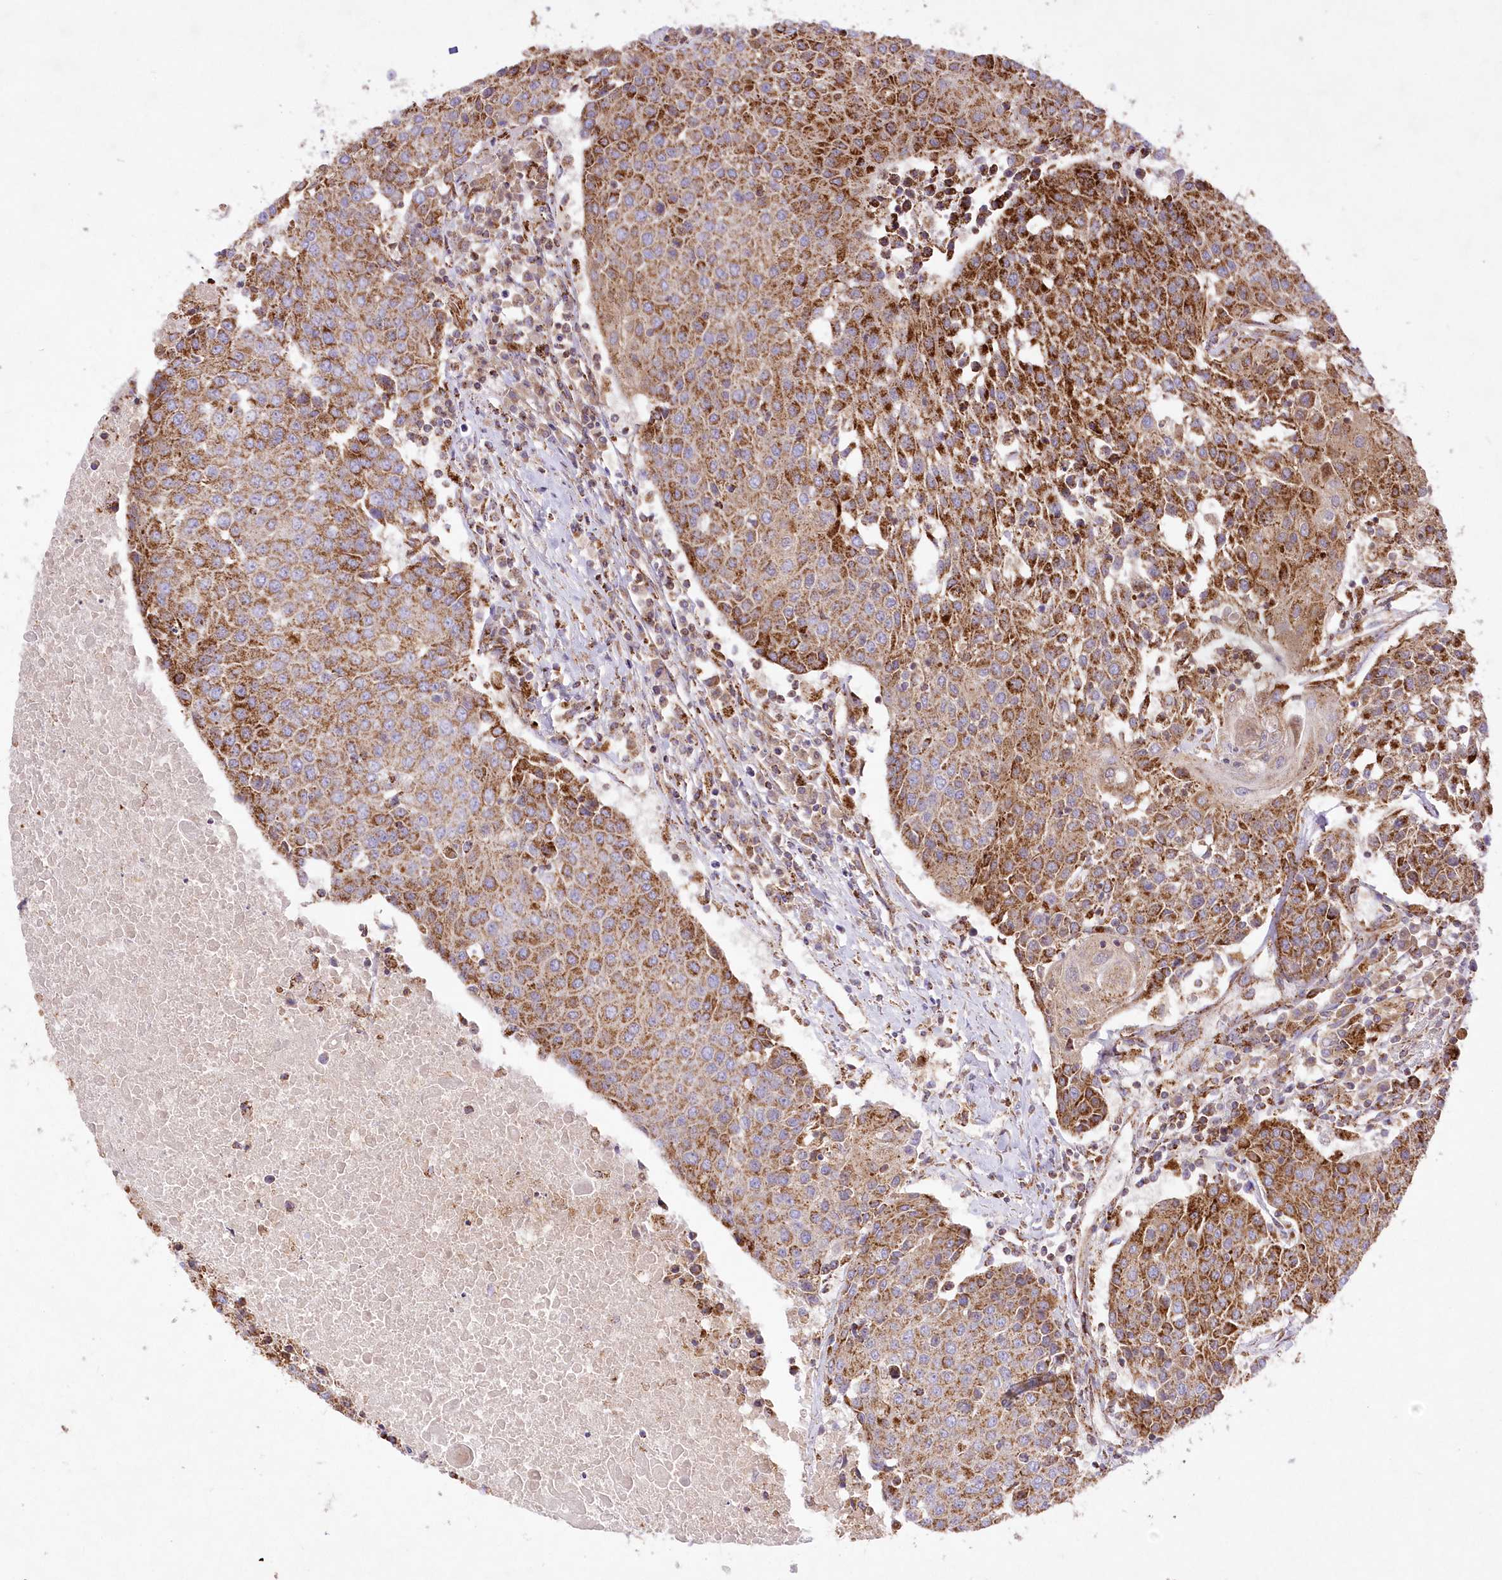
{"staining": {"intensity": "strong", "quantity": "25%-75%", "location": "cytoplasmic/membranous"}, "tissue": "urothelial cancer", "cell_type": "Tumor cells", "image_type": "cancer", "snomed": [{"axis": "morphology", "description": "Urothelial carcinoma, High grade"}, {"axis": "topography", "description": "Urinary bladder"}], "caption": "Approximately 25%-75% of tumor cells in human urothelial cancer show strong cytoplasmic/membranous protein staining as visualized by brown immunohistochemical staining.", "gene": "ASNSD1", "patient": {"sex": "female", "age": 85}}